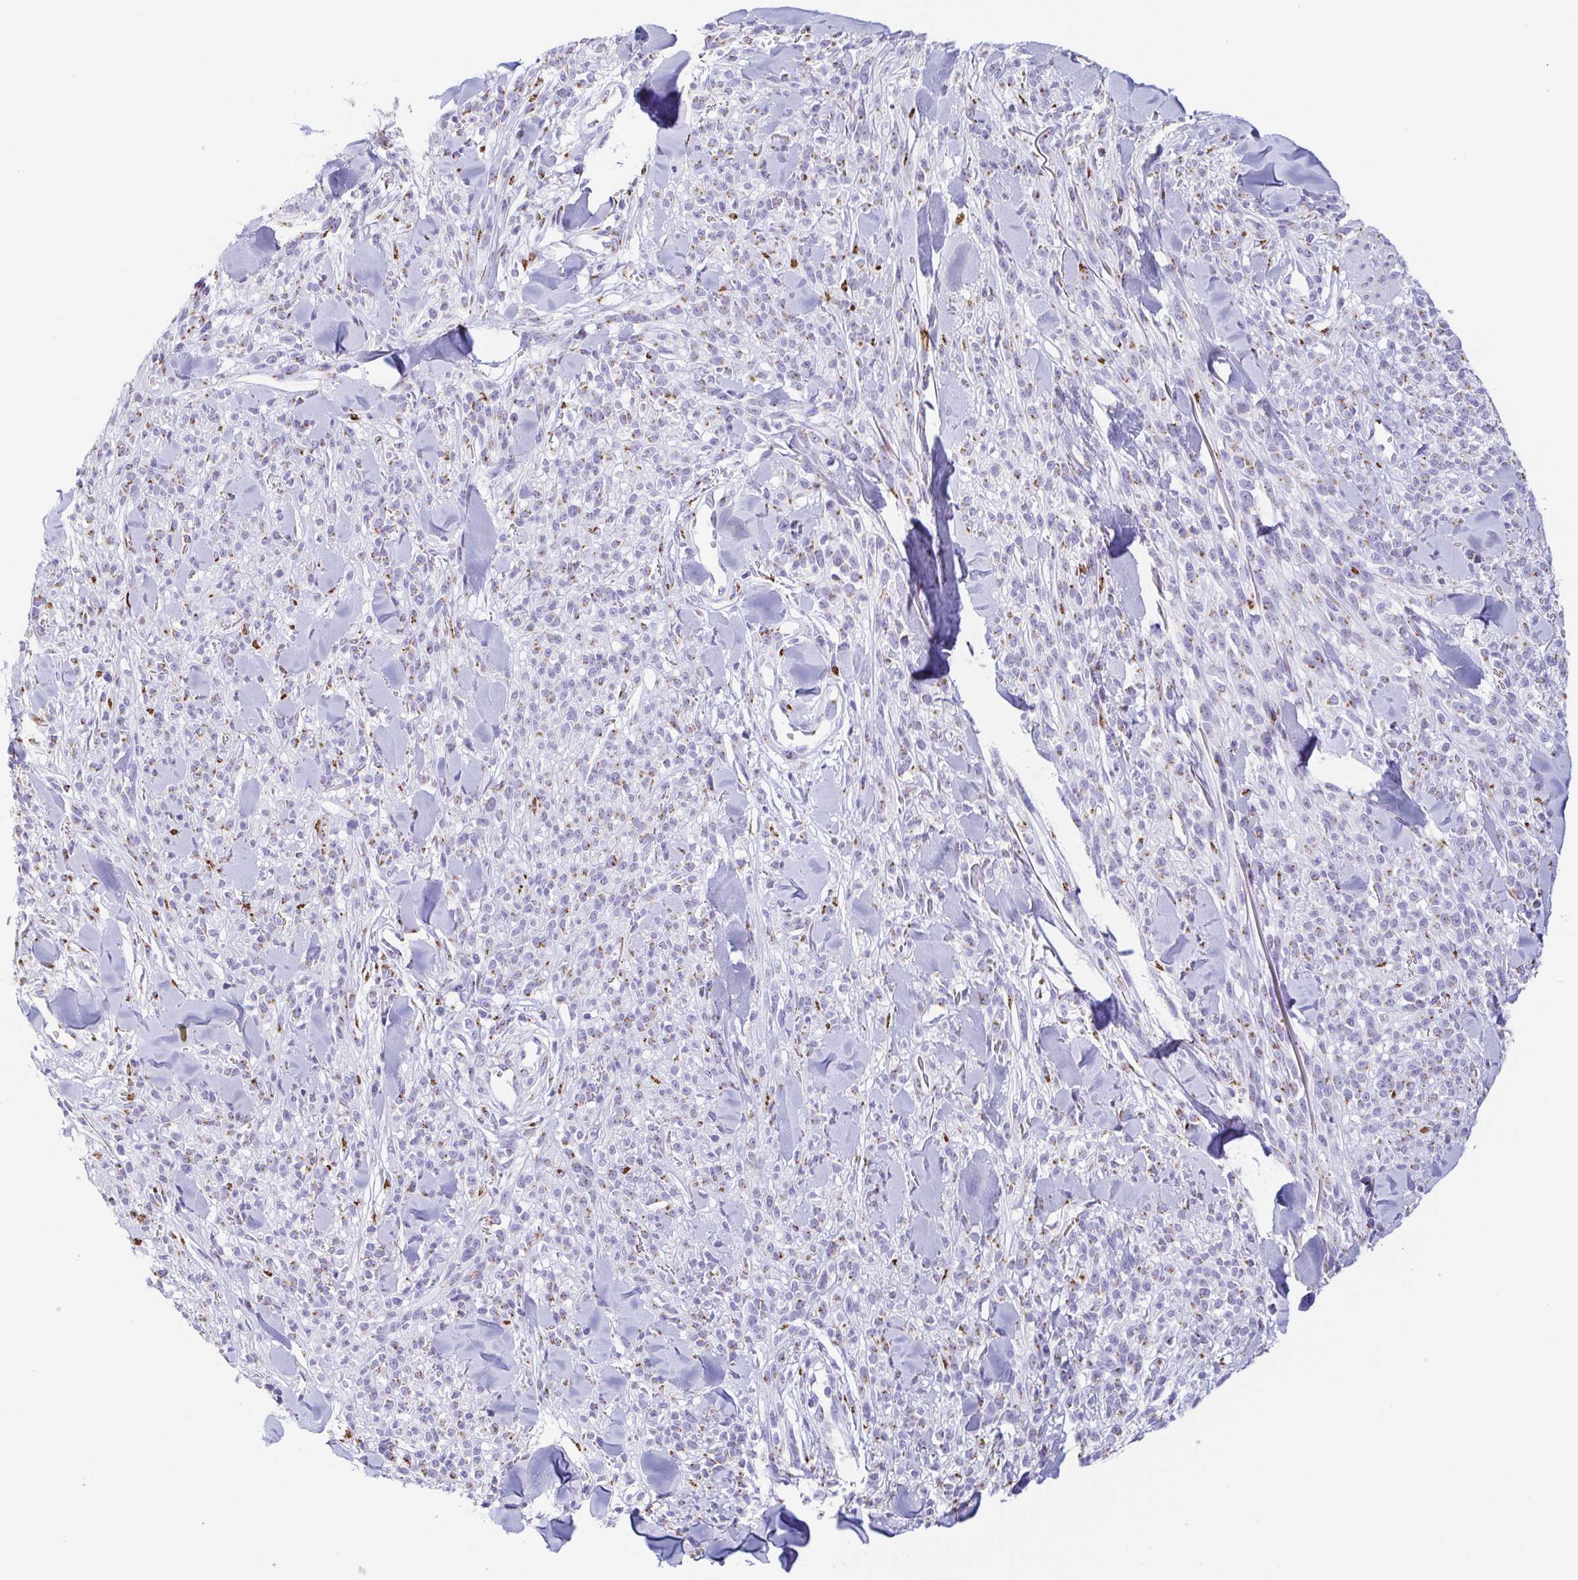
{"staining": {"intensity": "moderate", "quantity": "25%-75%", "location": "cytoplasmic/membranous"}, "tissue": "melanoma", "cell_type": "Tumor cells", "image_type": "cancer", "snomed": [{"axis": "morphology", "description": "Malignant melanoma, NOS"}, {"axis": "topography", "description": "Skin"}, {"axis": "topography", "description": "Skin of trunk"}], "caption": "Protein expression analysis of human melanoma reveals moderate cytoplasmic/membranous positivity in approximately 25%-75% of tumor cells.", "gene": "SULT1B1", "patient": {"sex": "male", "age": 74}}